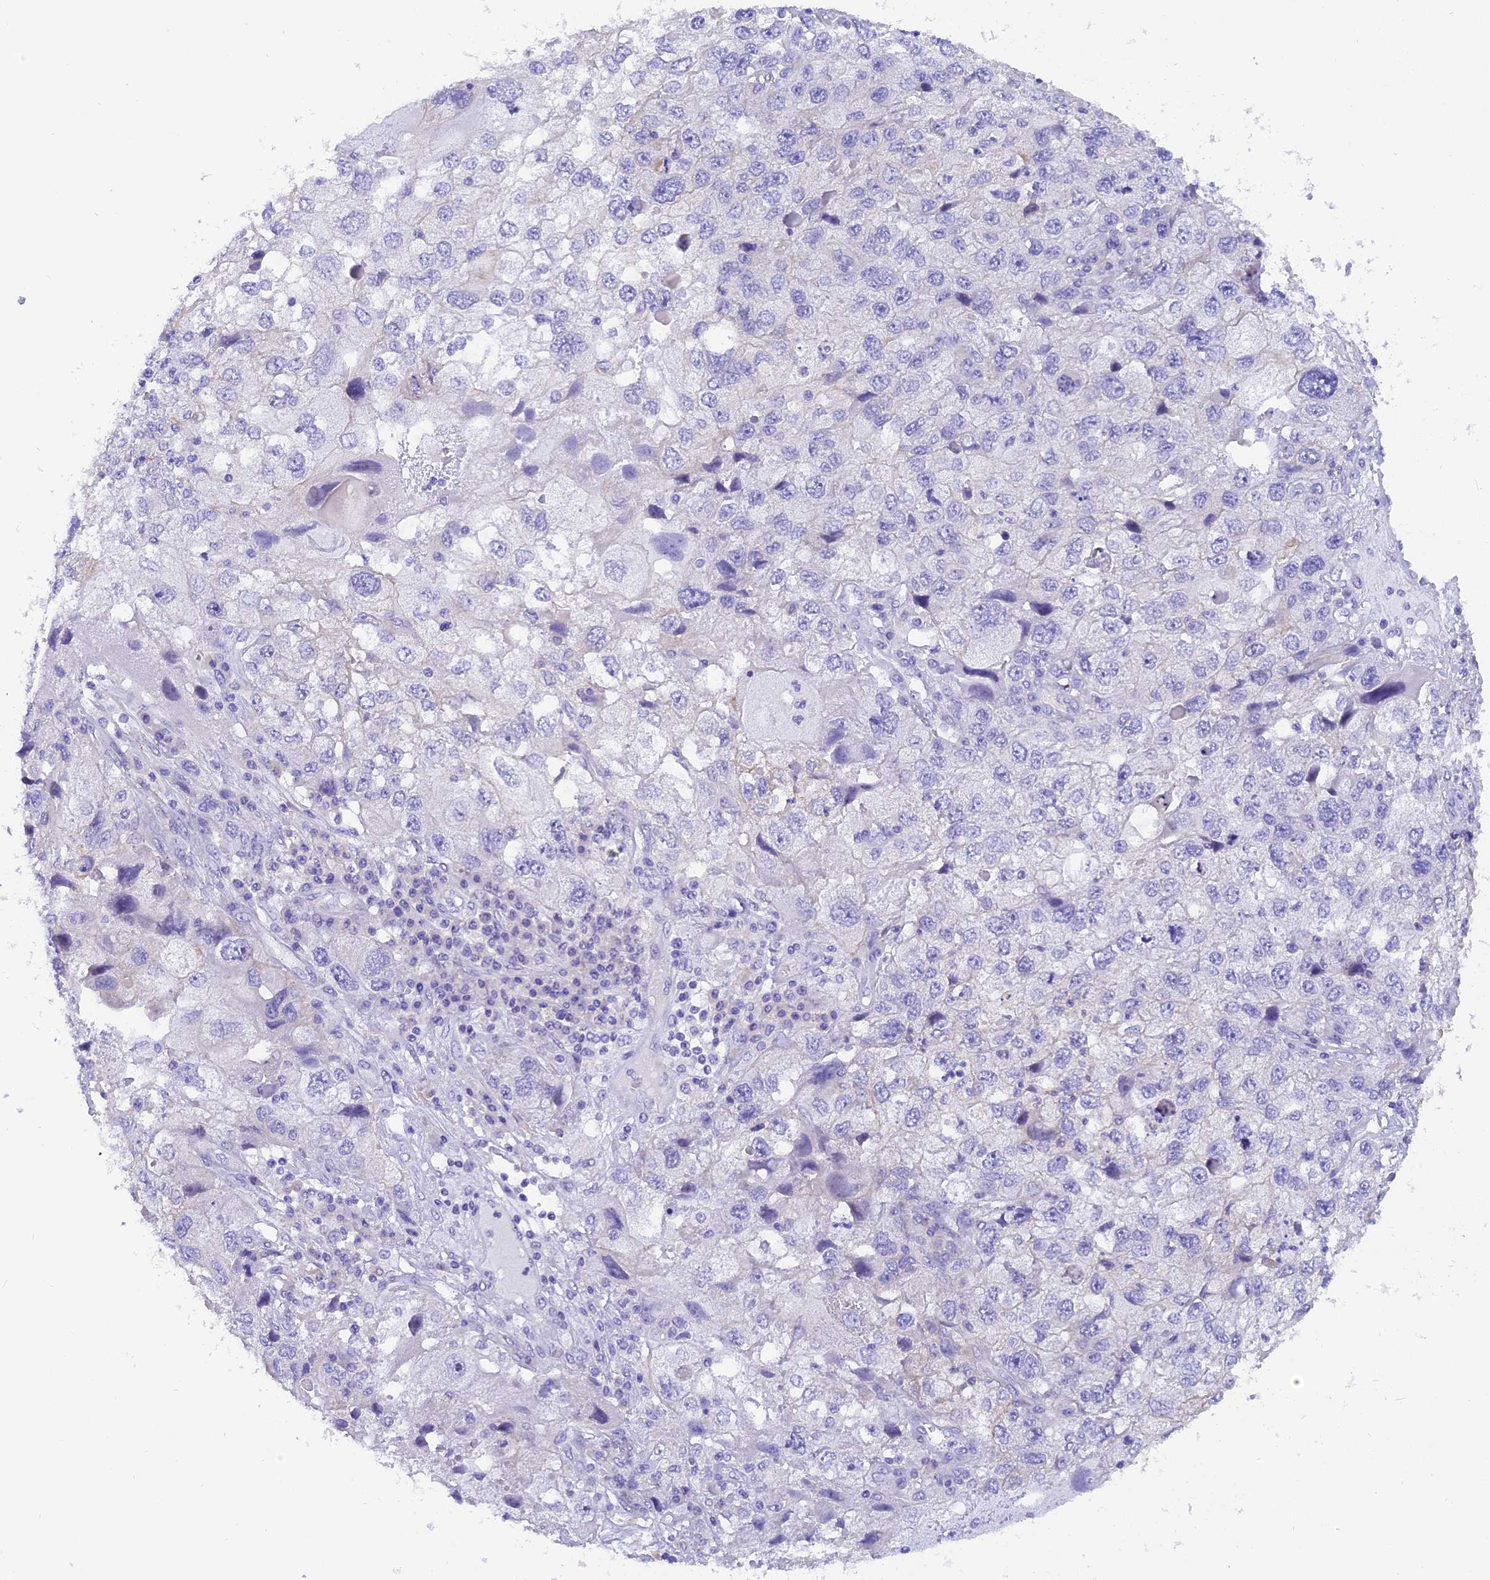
{"staining": {"intensity": "negative", "quantity": "none", "location": "none"}, "tissue": "endometrial cancer", "cell_type": "Tumor cells", "image_type": "cancer", "snomed": [{"axis": "morphology", "description": "Adenocarcinoma, NOS"}, {"axis": "topography", "description": "Endometrium"}], "caption": "Tumor cells are negative for brown protein staining in adenocarcinoma (endometrial).", "gene": "COL6A5", "patient": {"sex": "female", "age": 49}}